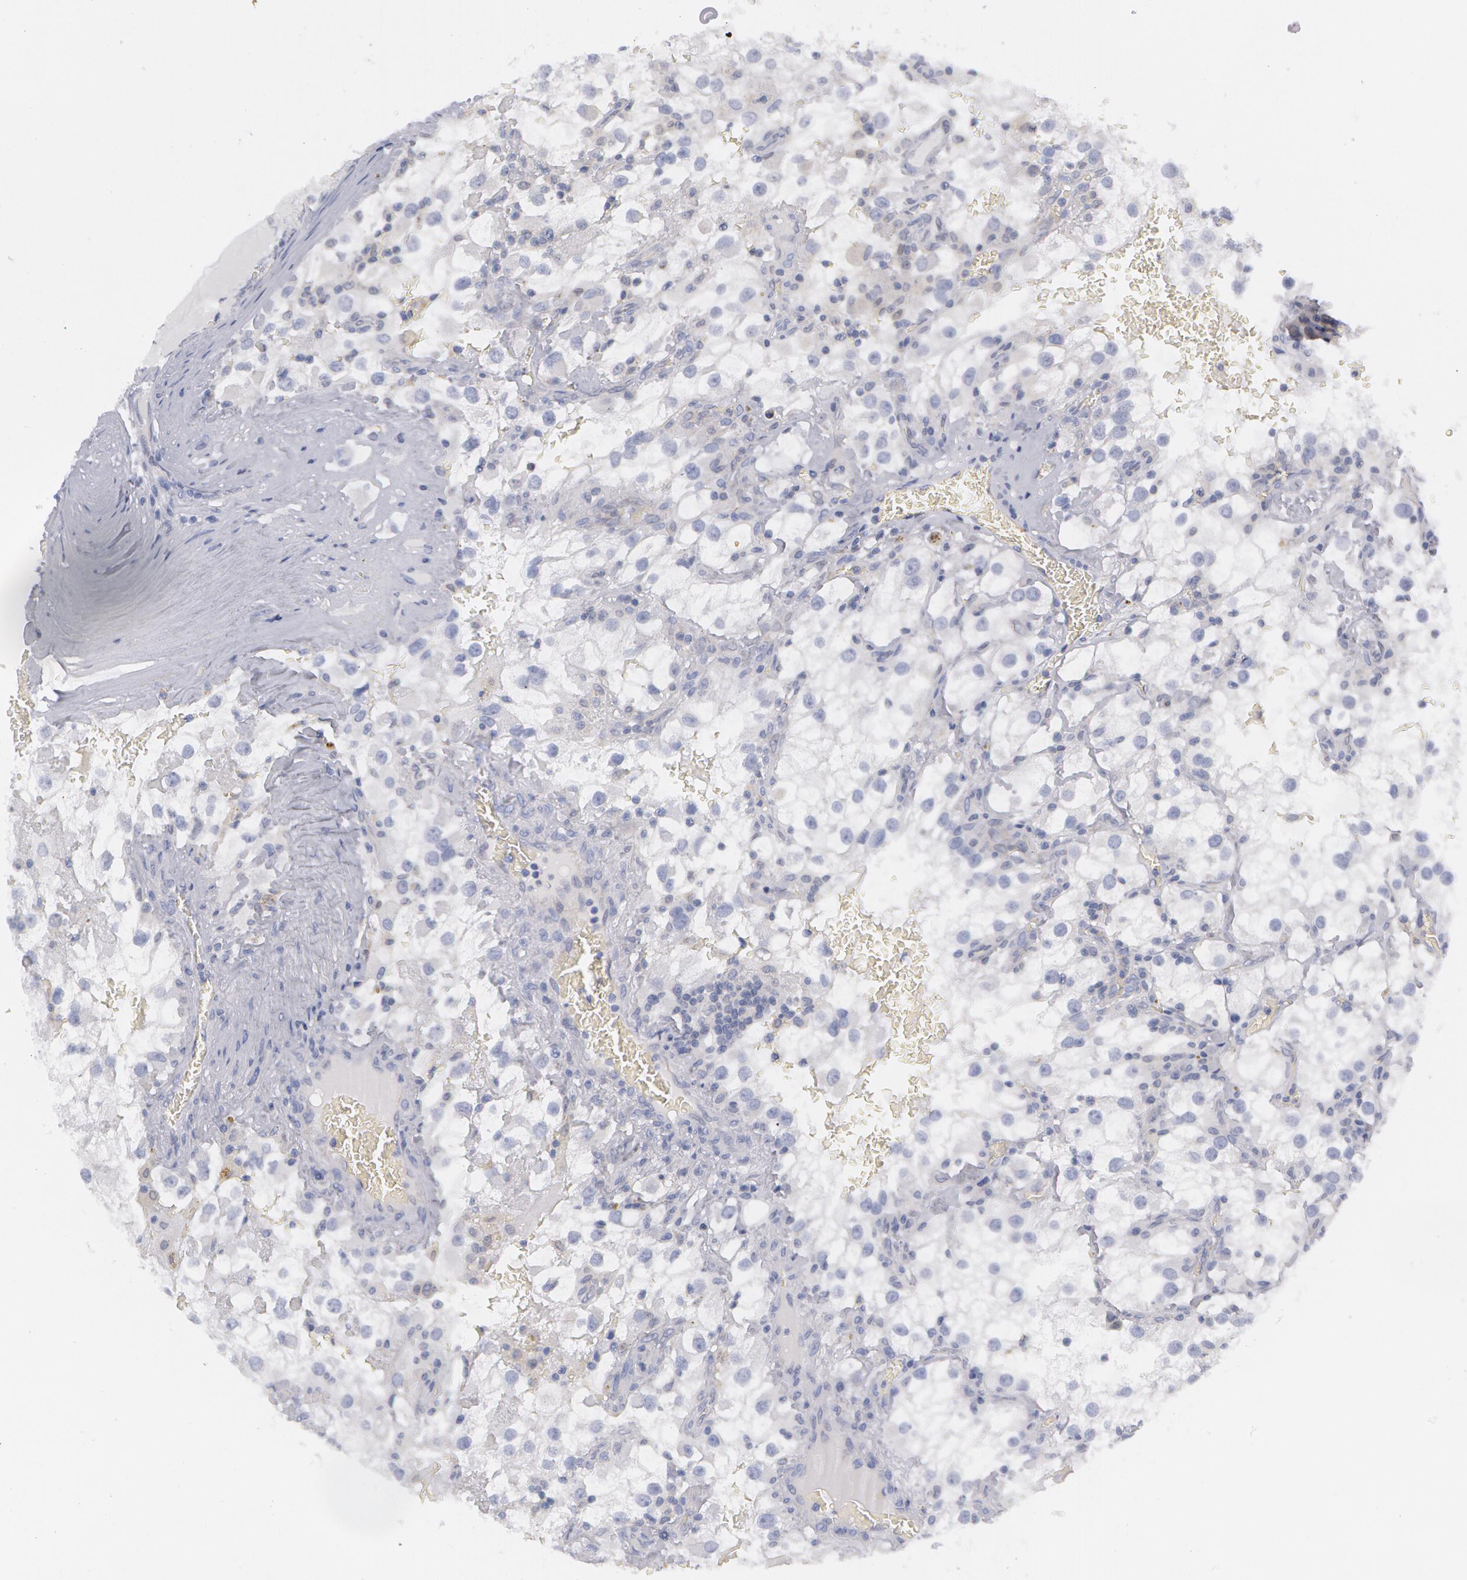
{"staining": {"intensity": "negative", "quantity": "none", "location": "none"}, "tissue": "renal cancer", "cell_type": "Tumor cells", "image_type": "cancer", "snomed": [{"axis": "morphology", "description": "Adenocarcinoma, NOS"}, {"axis": "topography", "description": "Kidney"}], "caption": "Immunohistochemistry (IHC) micrograph of neoplastic tissue: renal cancer (adenocarcinoma) stained with DAB (3,3'-diaminobenzidine) shows no significant protein positivity in tumor cells.", "gene": "TXNRD1", "patient": {"sex": "female", "age": 52}}